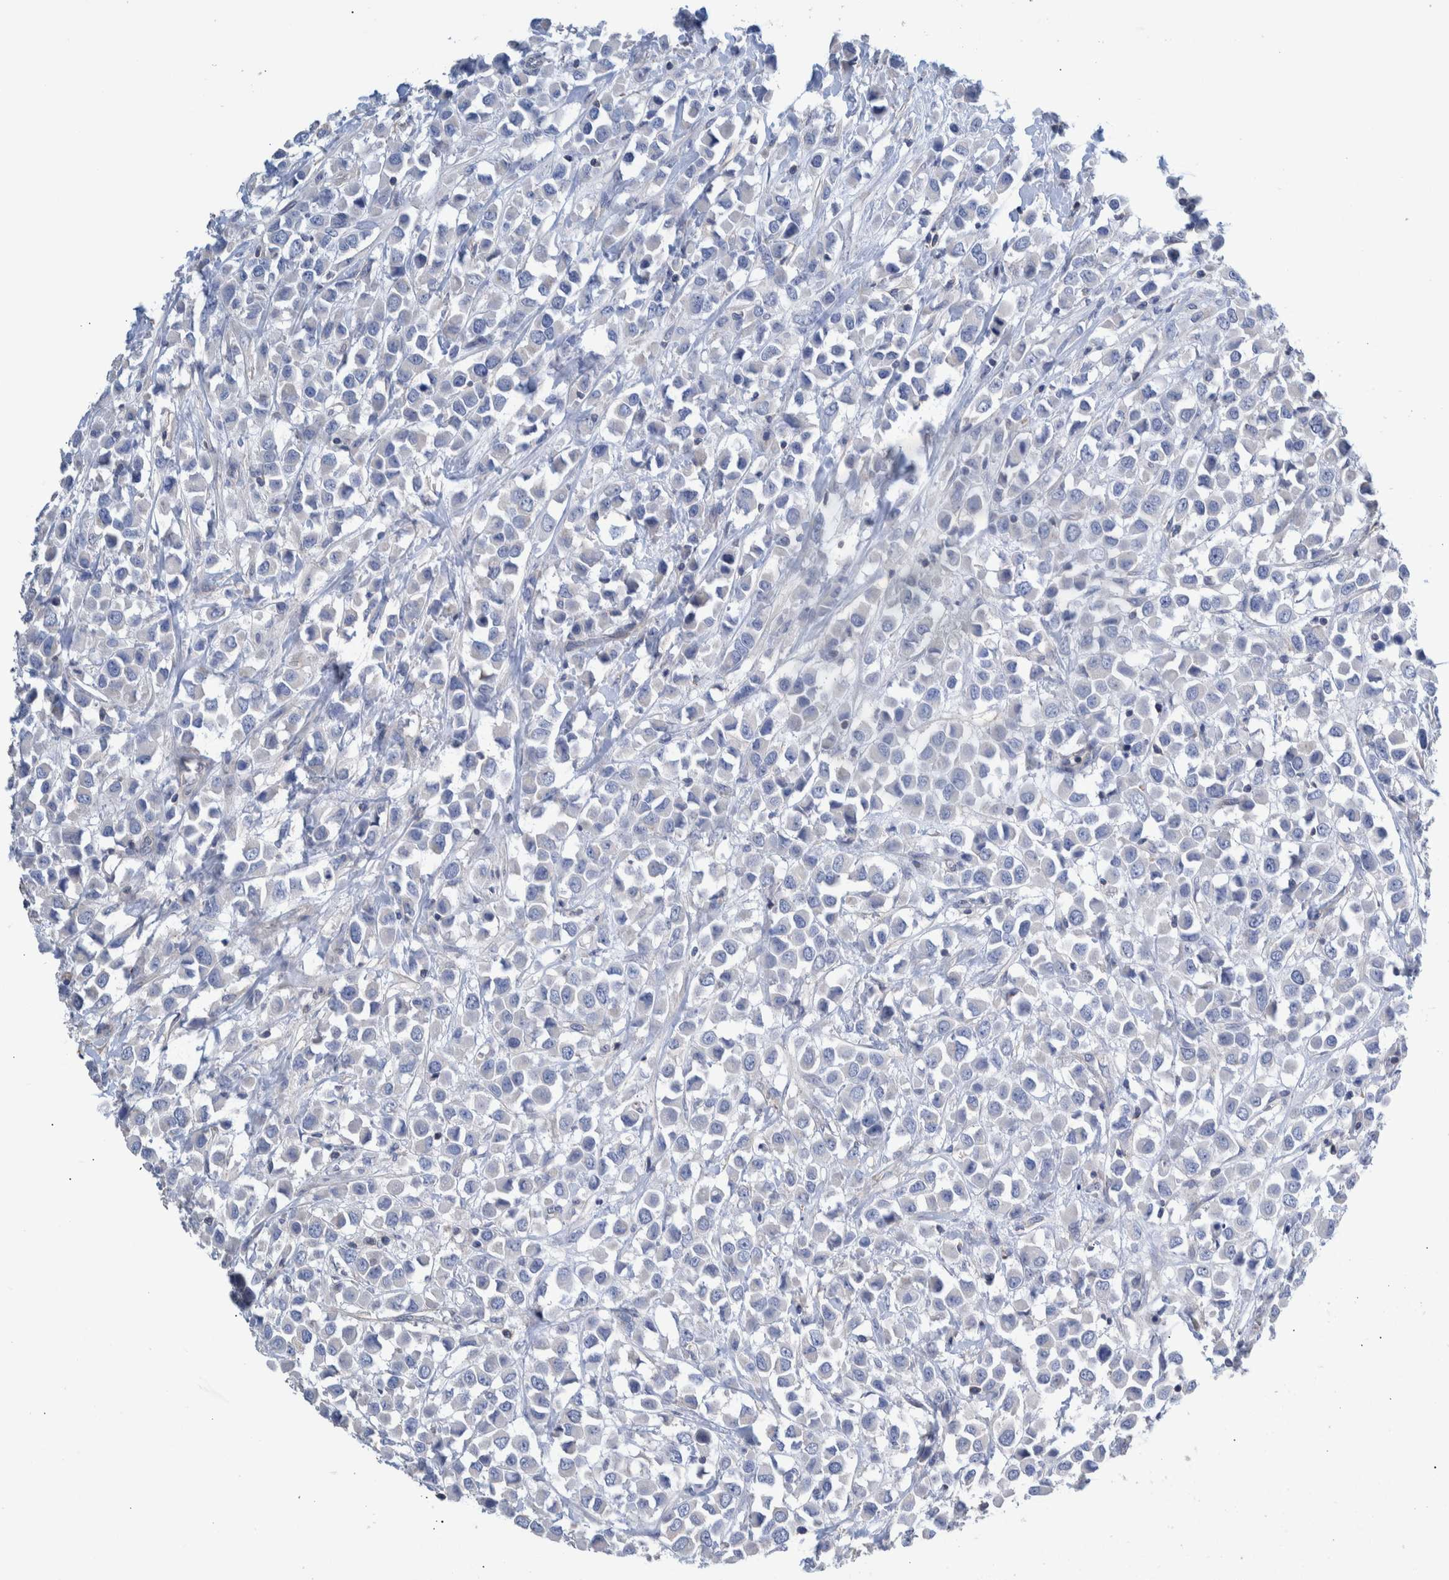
{"staining": {"intensity": "negative", "quantity": "none", "location": "none"}, "tissue": "breast cancer", "cell_type": "Tumor cells", "image_type": "cancer", "snomed": [{"axis": "morphology", "description": "Duct carcinoma"}, {"axis": "topography", "description": "Breast"}], "caption": "IHC of human intraductal carcinoma (breast) demonstrates no staining in tumor cells.", "gene": "PPP3CC", "patient": {"sex": "female", "age": 61}}